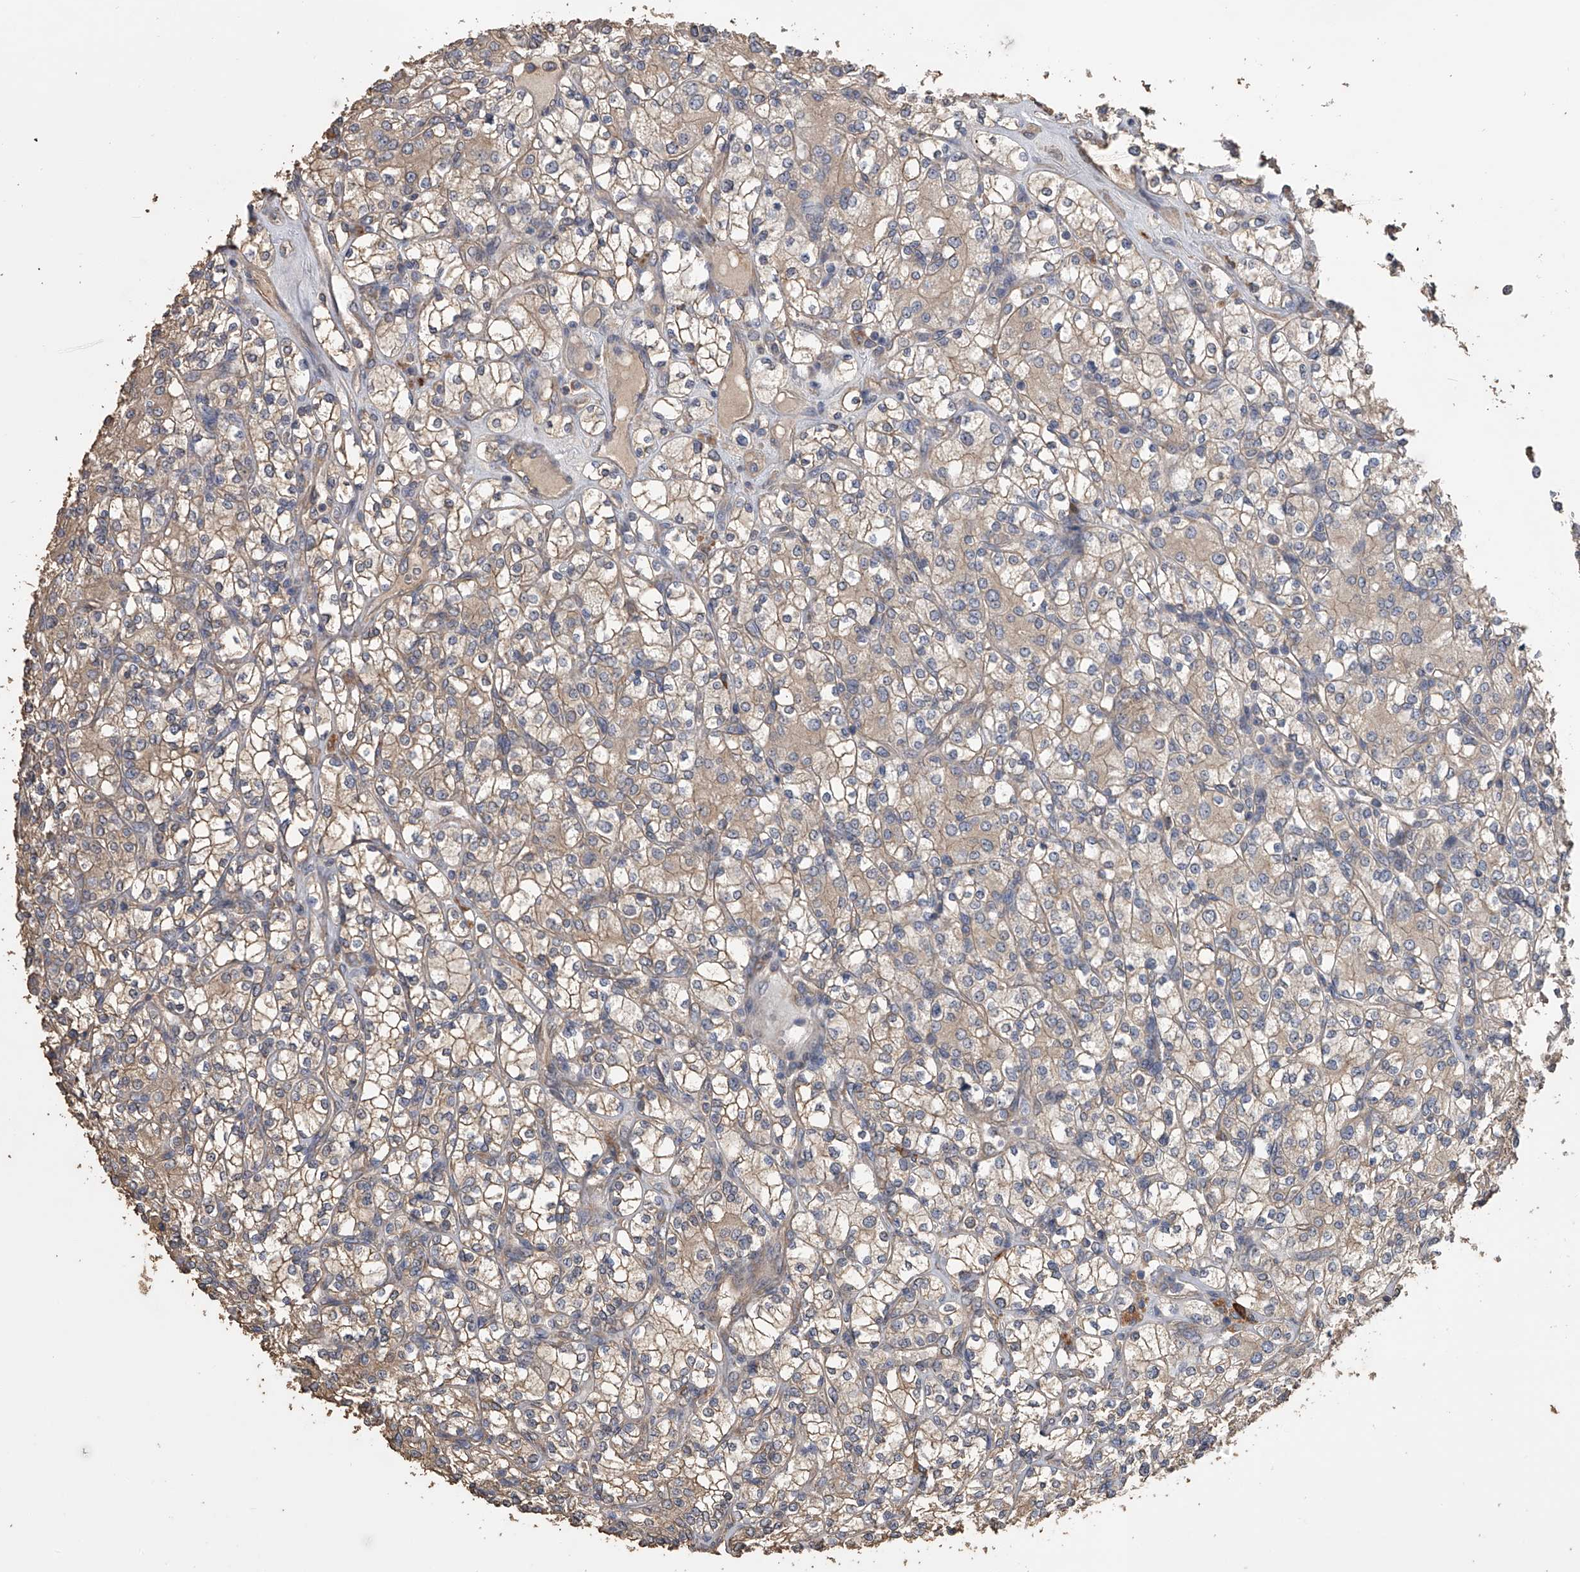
{"staining": {"intensity": "weak", "quantity": "25%-75%", "location": "cytoplasmic/membranous"}, "tissue": "renal cancer", "cell_type": "Tumor cells", "image_type": "cancer", "snomed": [{"axis": "morphology", "description": "Adenocarcinoma, NOS"}, {"axis": "topography", "description": "Kidney"}], "caption": "Immunohistochemical staining of human renal cancer reveals weak cytoplasmic/membranous protein staining in approximately 25%-75% of tumor cells.", "gene": "ZNF343", "patient": {"sex": "male", "age": 77}}